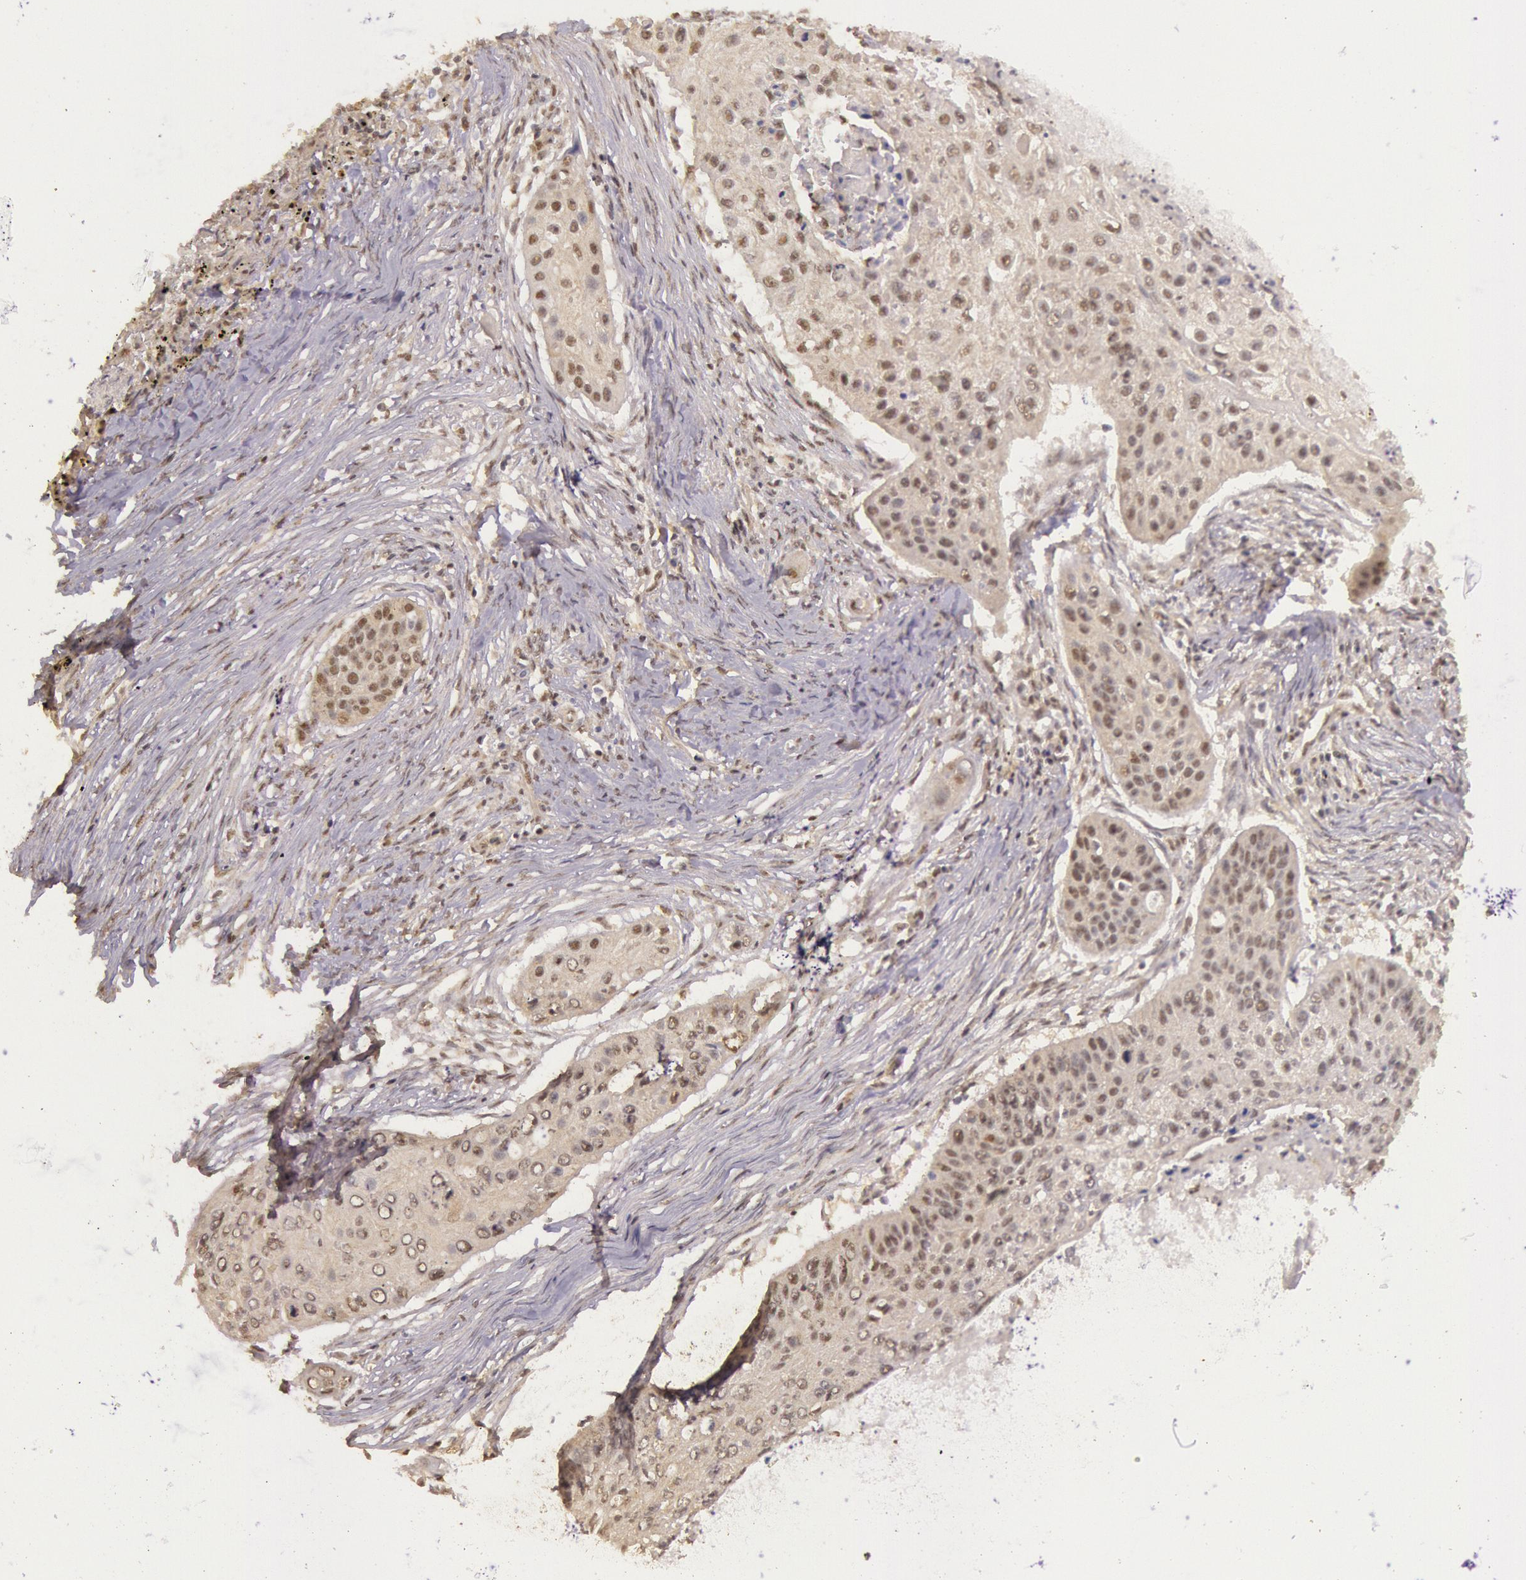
{"staining": {"intensity": "weak", "quantity": "<25%", "location": "cytoplasmic/membranous,nuclear"}, "tissue": "lung cancer", "cell_type": "Tumor cells", "image_type": "cancer", "snomed": [{"axis": "morphology", "description": "Squamous cell carcinoma, NOS"}, {"axis": "topography", "description": "Lung"}], "caption": "Tumor cells show no significant protein staining in lung cancer (squamous cell carcinoma).", "gene": "RTL10", "patient": {"sex": "male", "age": 71}}